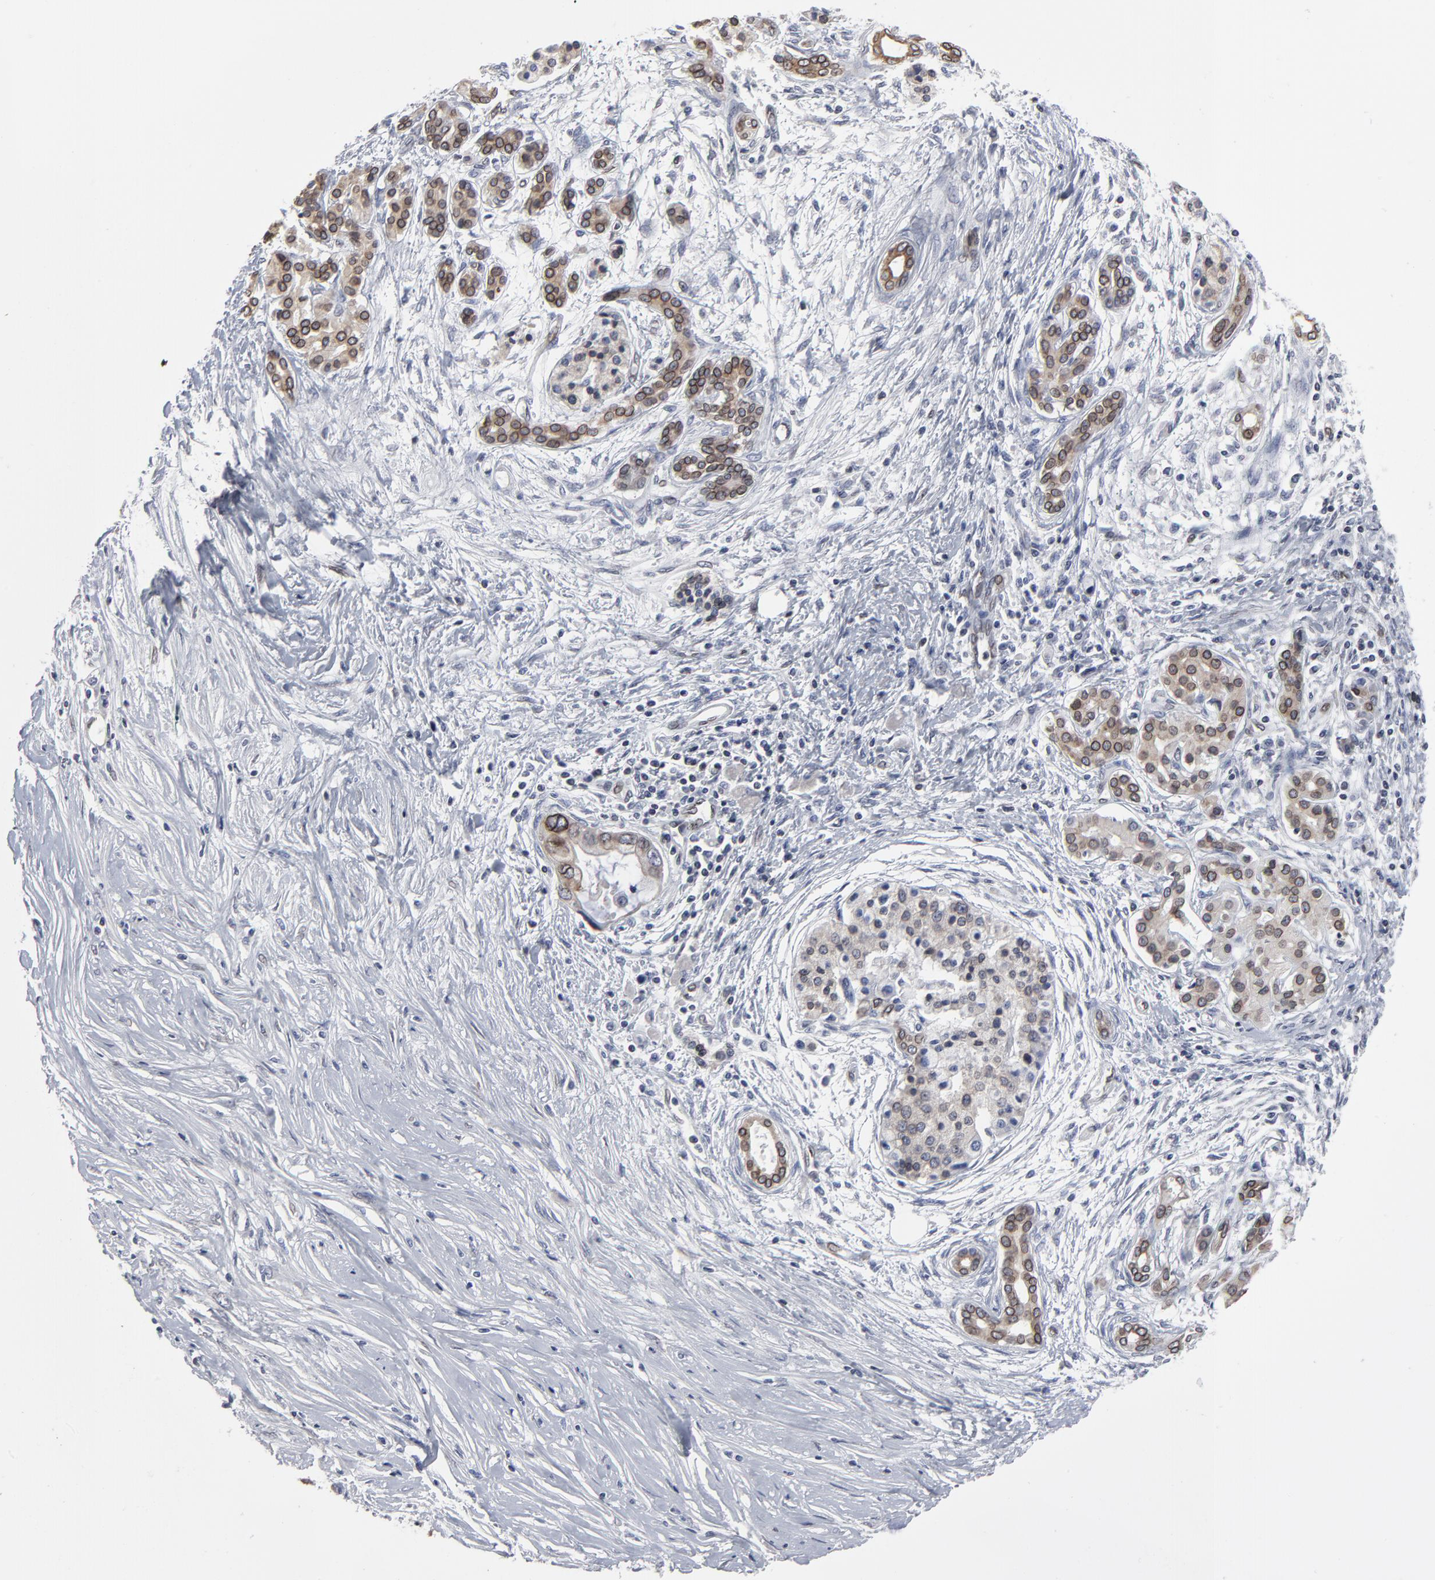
{"staining": {"intensity": "moderate", "quantity": ">75%", "location": "cytoplasmic/membranous,nuclear"}, "tissue": "pancreatic cancer", "cell_type": "Tumor cells", "image_type": "cancer", "snomed": [{"axis": "morphology", "description": "Adenocarcinoma, NOS"}, {"axis": "topography", "description": "Pancreas"}], "caption": "Pancreatic cancer (adenocarcinoma) stained with a brown dye displays moderate cytoplasmic/membranous and nuclear positive positivity in approximately >75% of tumor cells.", "gene": "SYNE2", "patient": {"sex": "female", "age": 59}}